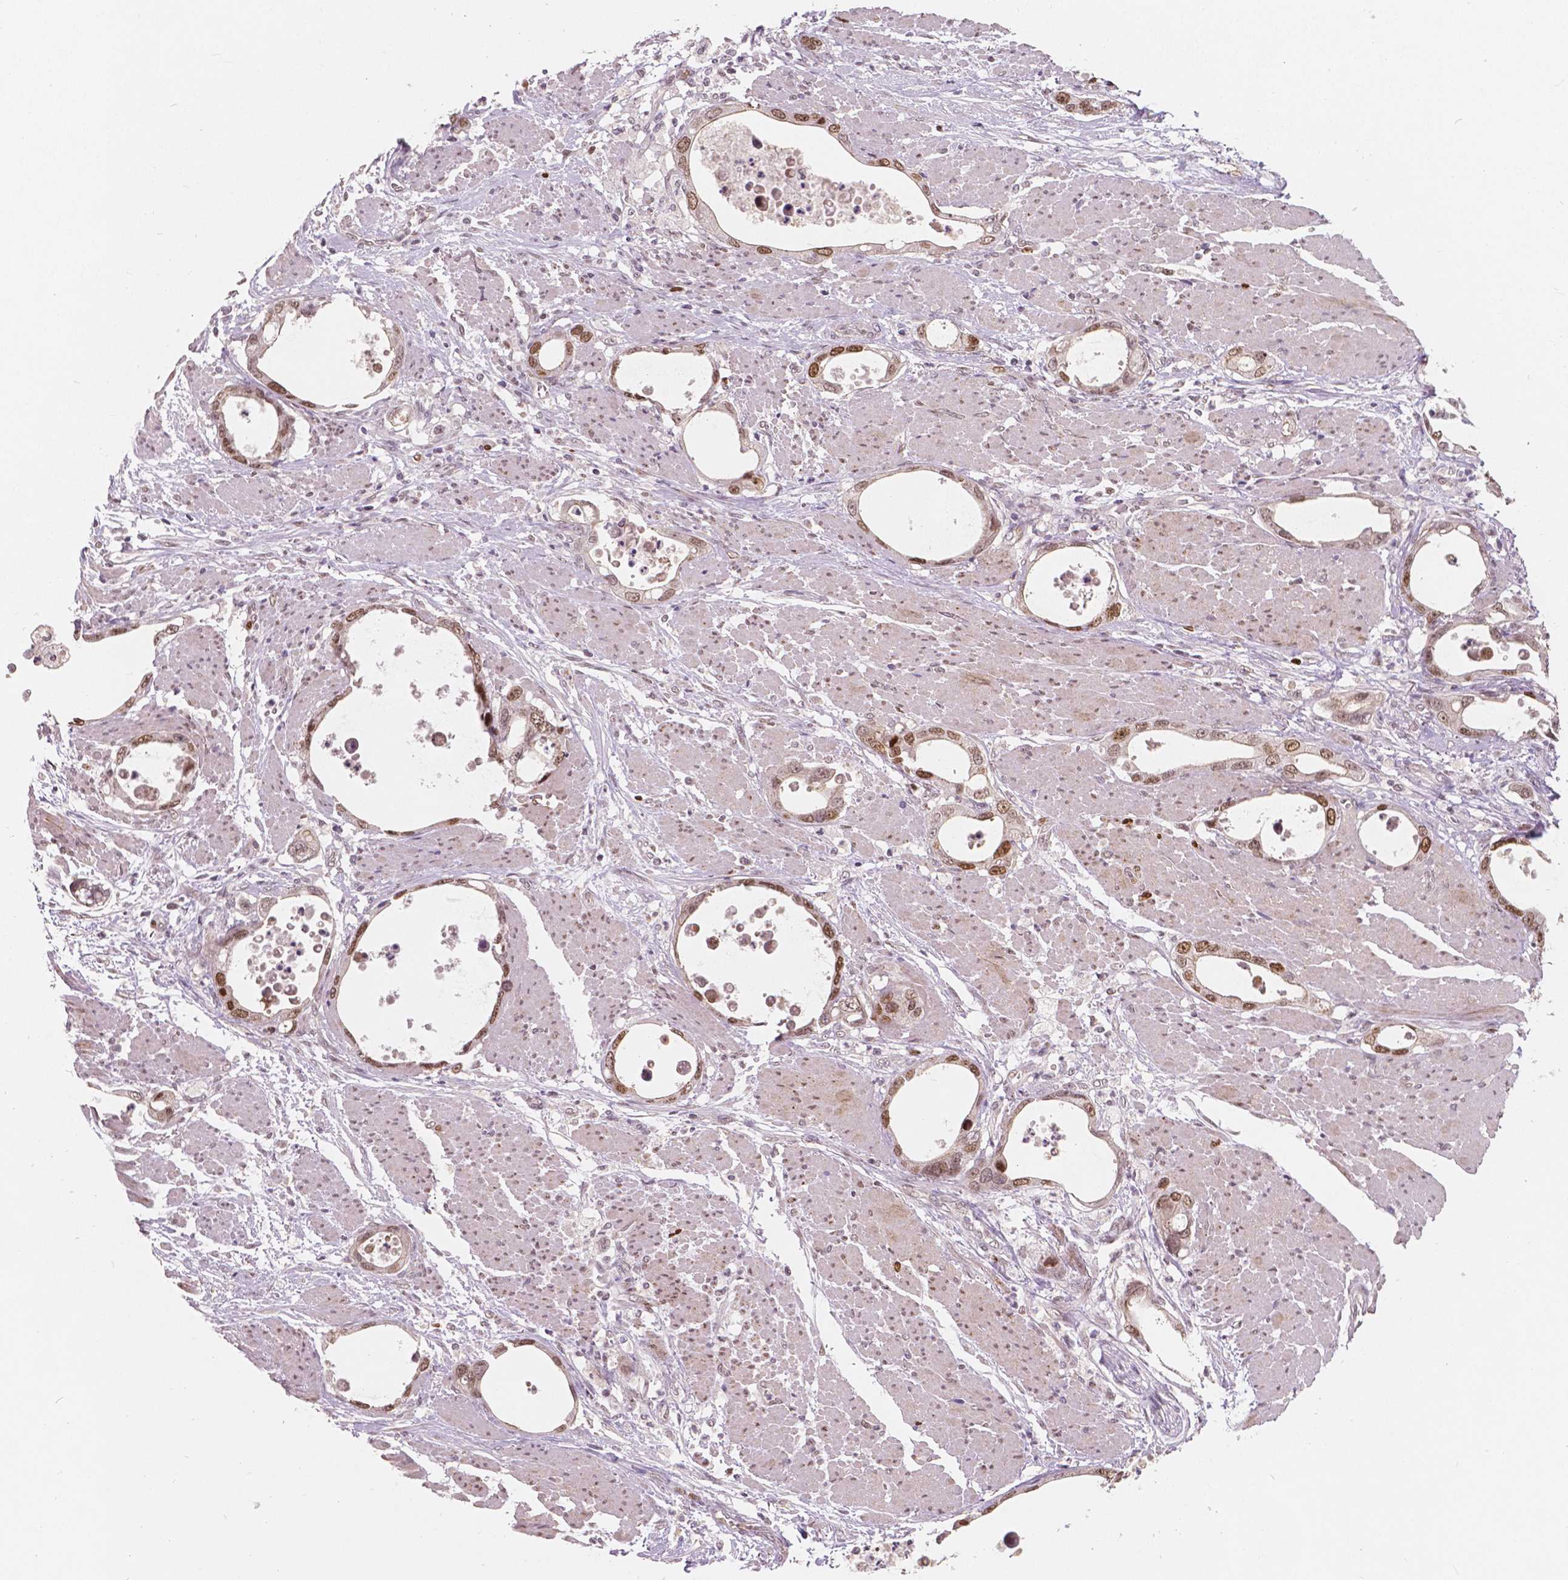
{"staining": {"intensity": "moderate", "quantity": ">75%", "location": "nuclear"}, "tissue": "stomach cancer", "cell_type": "Tumor cells", "image_type": "cancer", "snomed": [{"axis": "morphology", "description": "Adenocarcinoma, NOS"}, {"axis": "topography", "description": "Stomach, upper"}], "caption": "Protein expression analysis of stomach cancer displays moderate nuclear positivity in approximately >75% of tumor cells. The staining was performed using DAB (3,3'-diaminobenzidine), with brown indicating positive protein expression. Nuclei are stained blue with hematoxylin.", "gene": "NSD2", "patient": {"sex": "male", "age": 74}}